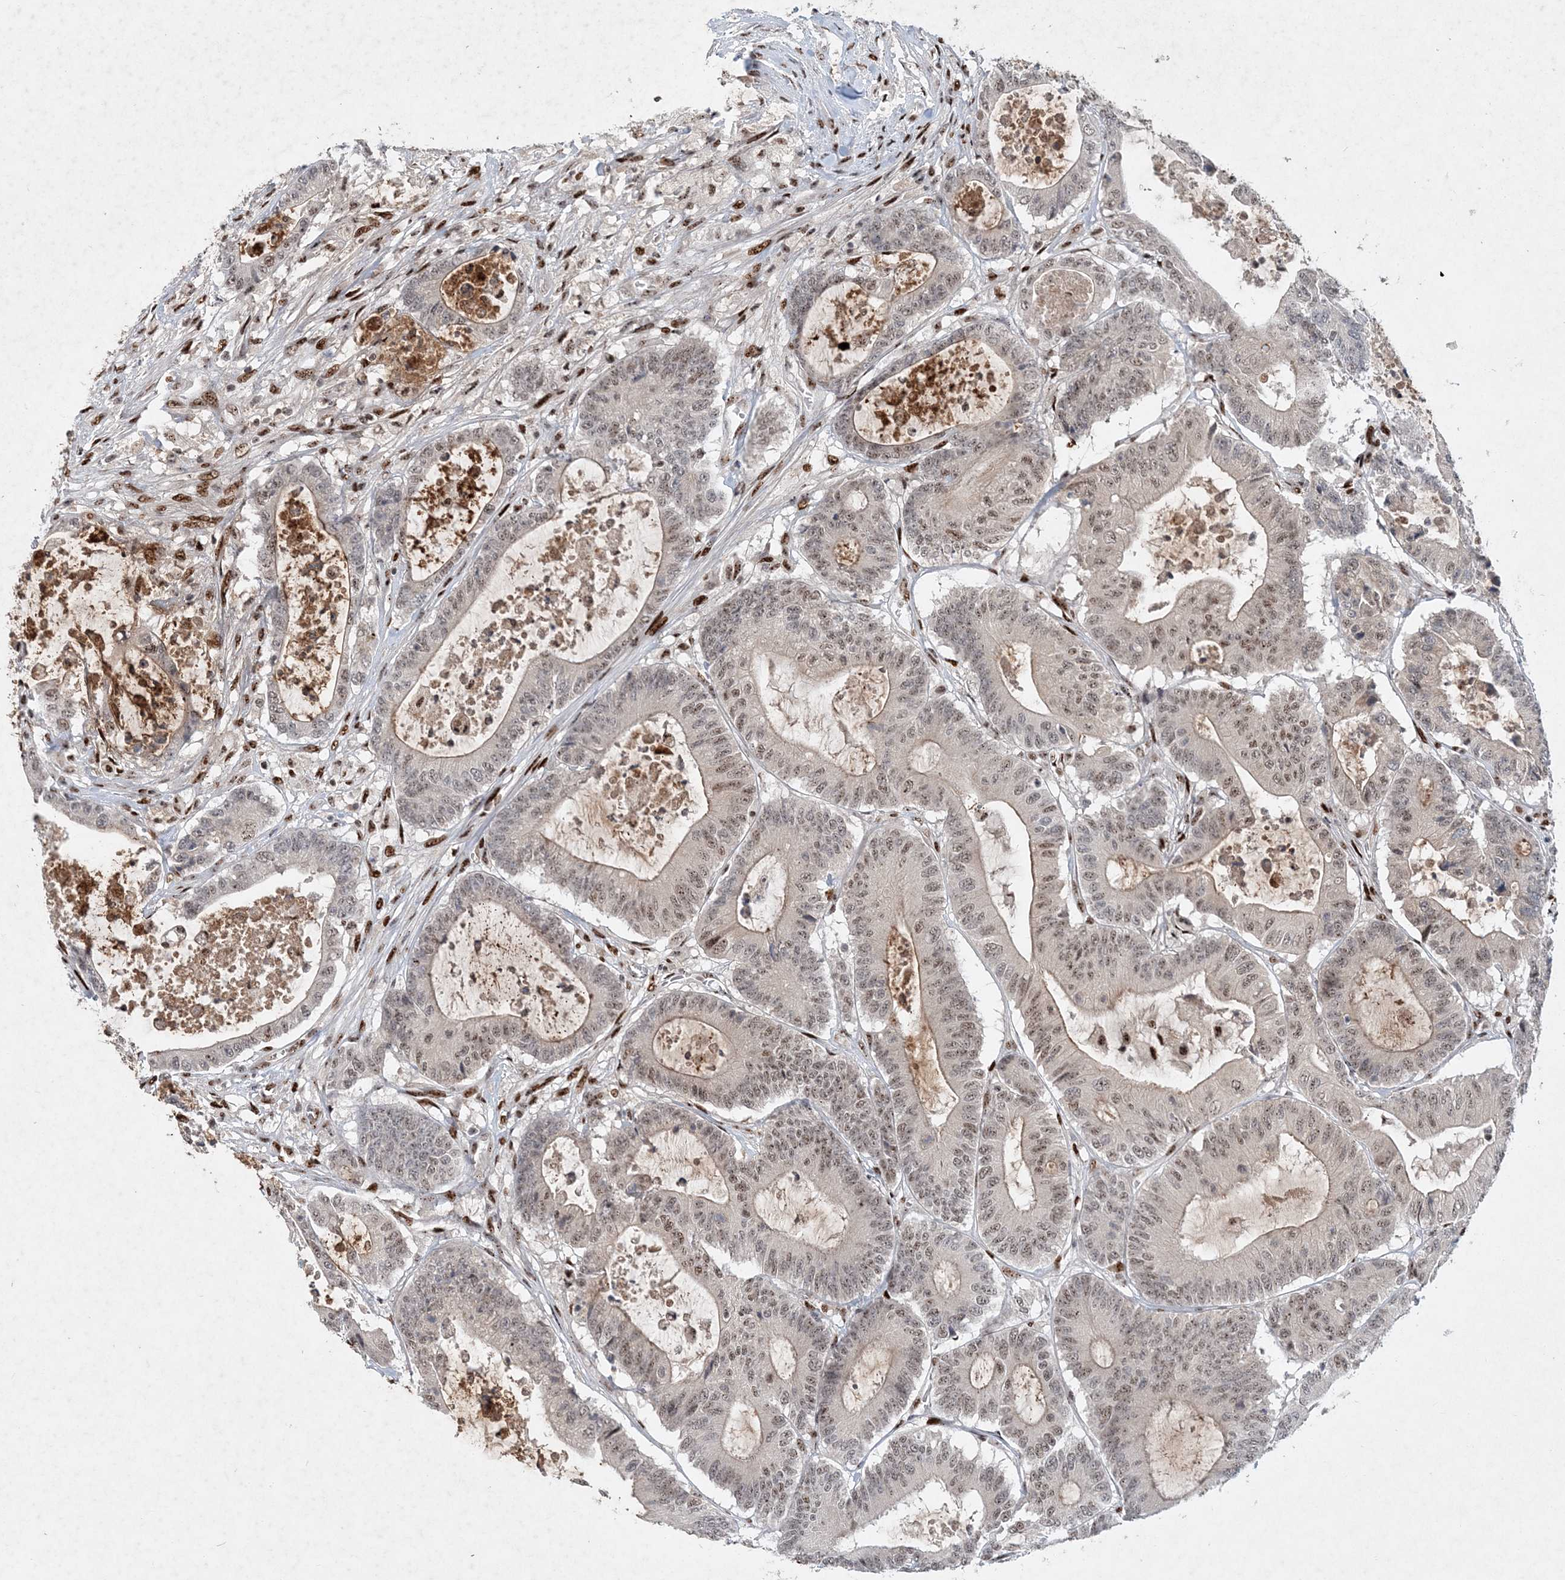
{"staining": {"intensity": "weak", "quantity": "25%-75%", "location": "cytoplasmic/membranous,nuclear"}, "tissue": "colorectal cancer", "cell_type": "Tumor cells", "image_type": "cancer", "snomed": [{"axis": "morphology", "description": "Adenocarcinoma, NOS"}, {"axis": "topography", "description": "Colon"}], "caption": "Immunohistochemistry (IHC) staining of adenocarcinoma (colorectal), which displays low levels of weak cytoplasmic/membranous and nuclear staining in approximately 25%-75% of tumor cells indicating weak cytoplasmic/membranous and nuclear protein staining. The staining was performed using DAB (brown) for protein detection and nuclei were counterstained in hematoxylin (blue).", "gene": "GIN1", "patient": {"sex": "female", "age": 84}}